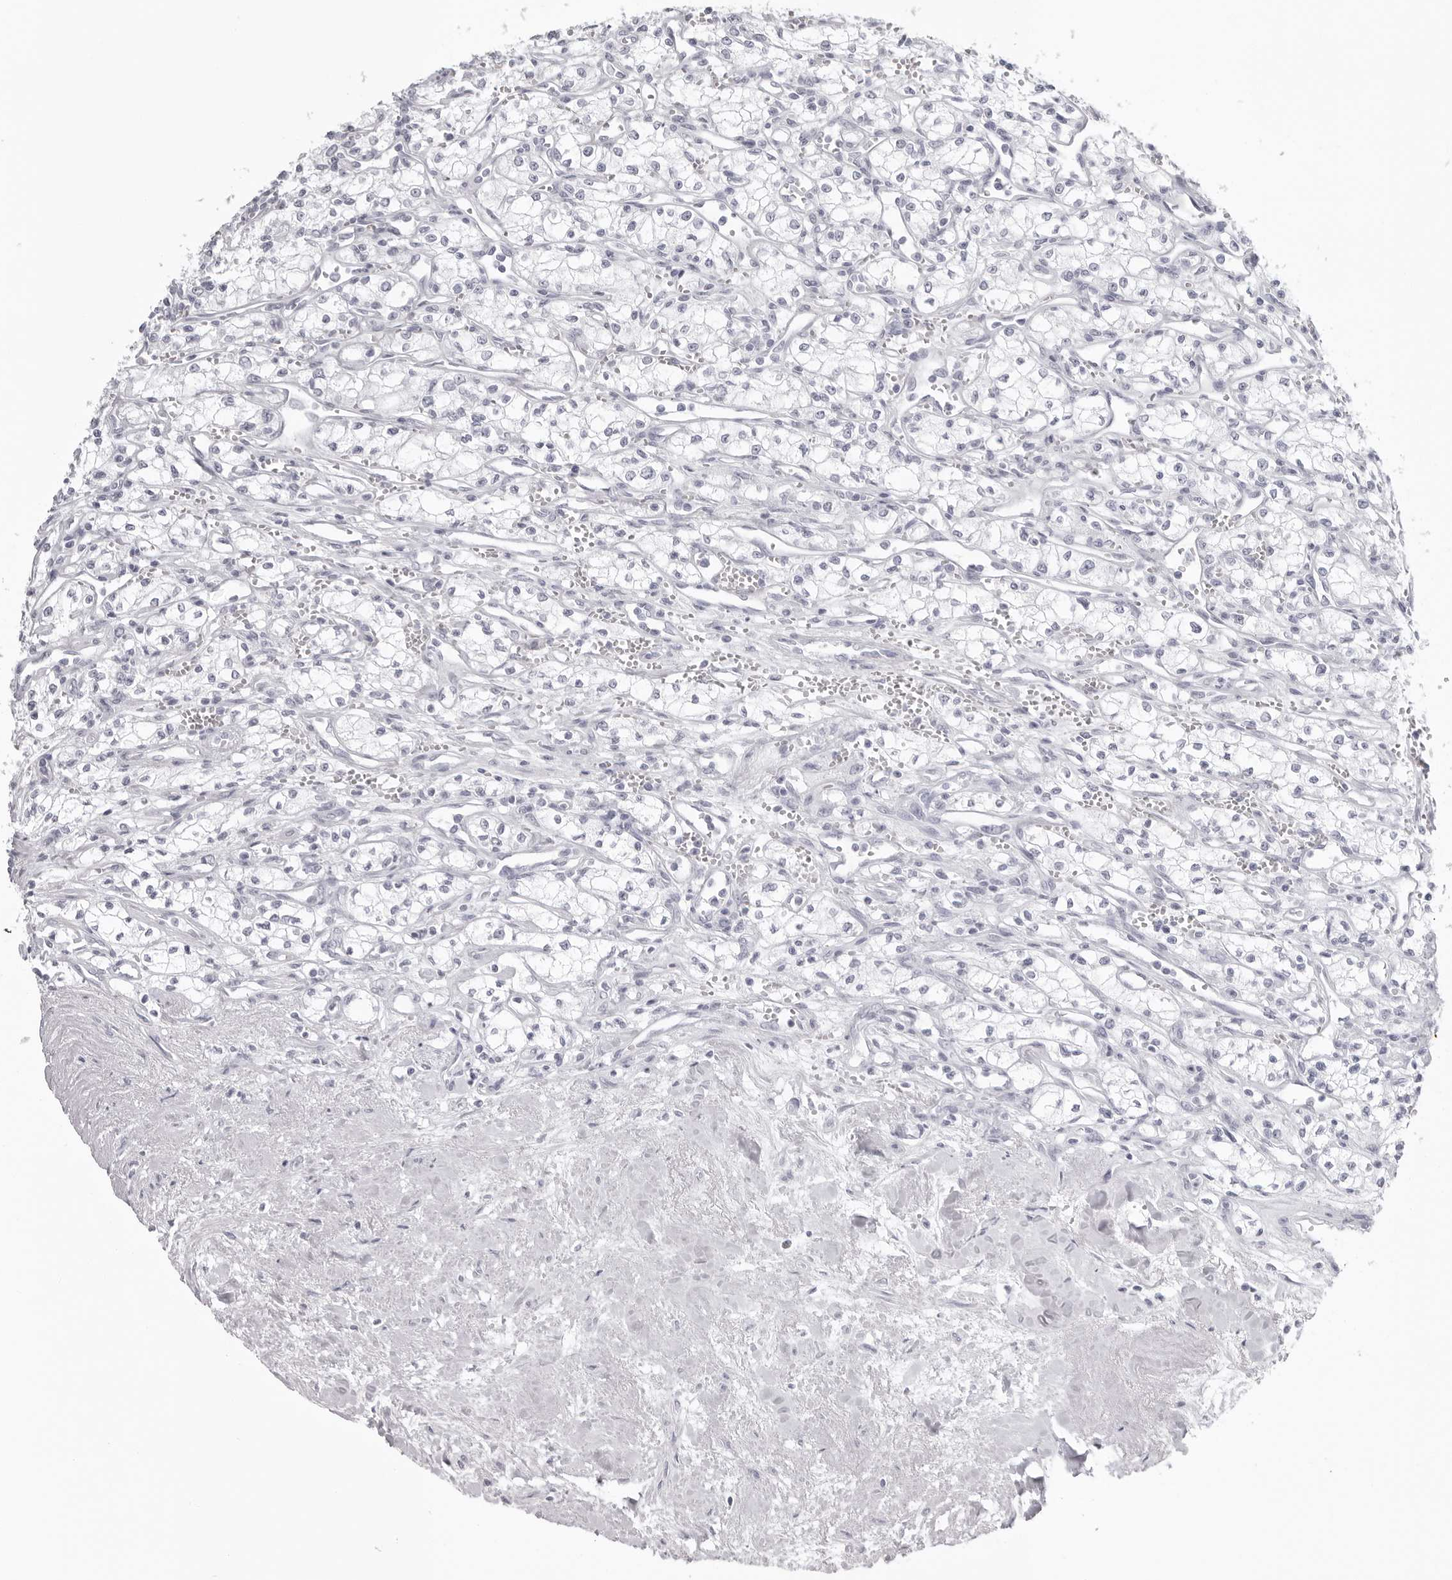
{"staining": {"intensity": "negative", "quantity": "none", "location": "none"}, "tissue": "renal cancer", "cell_type": "Tumor cells", "image_type": "cancer", "snomed": [{"axis": "morphology", "description": "Adenocarcinoma, NOS"}, {"axis": "topography", "description": "Kidney"}], "caption": "Tumor cells are negative for protein expression in human renal cancer (adenocarcinoma). (DAB immunohistochemistry (IHC) visualized using brightfield microscopy, high magnification).", "gene": "KLK9", "patient": {"sex": "male", "age": 59}}